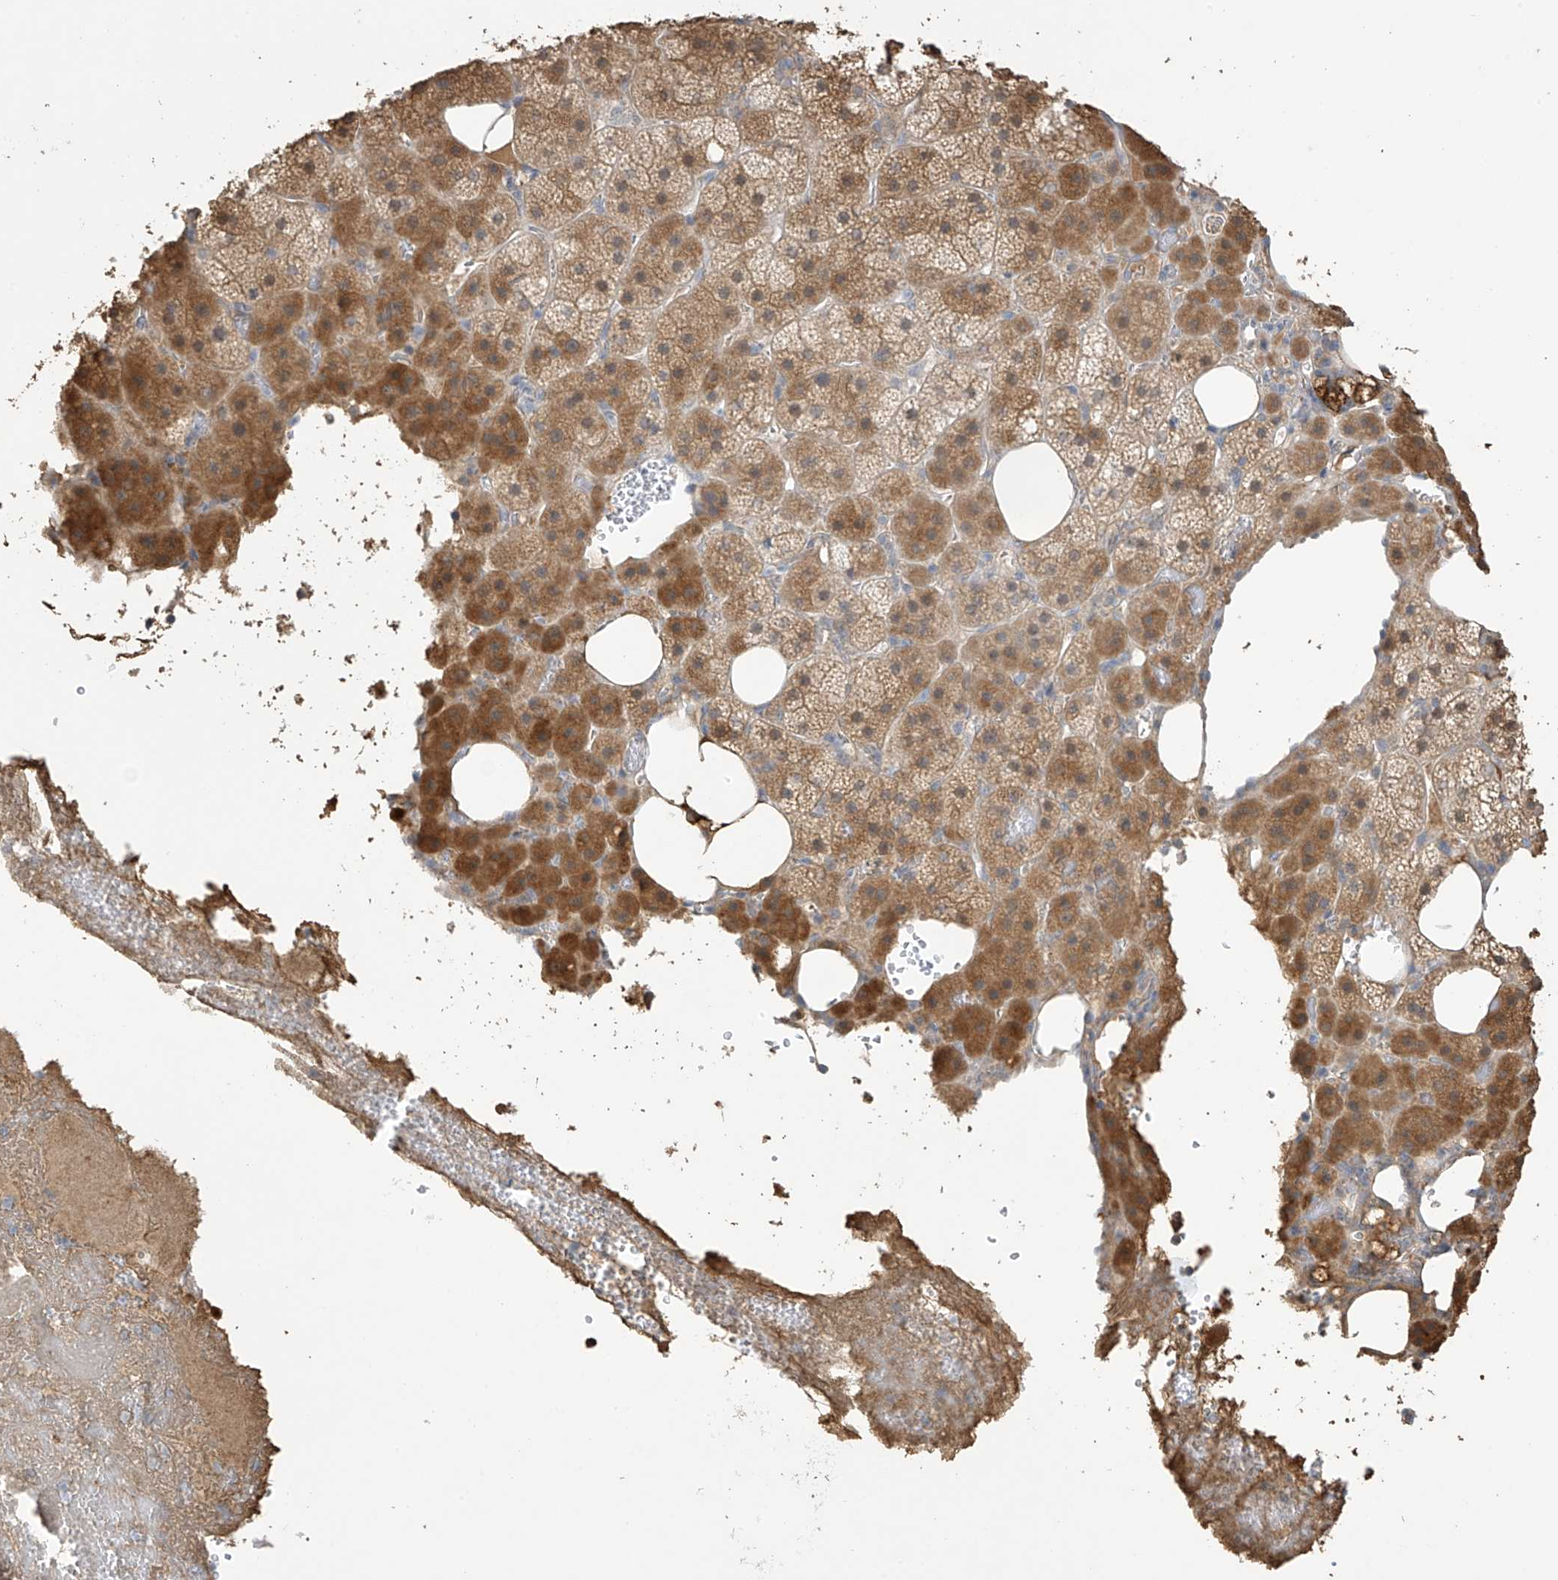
{"staining": {"intensity": "moderate", "quantity": ">75%", "location": "cytoplasmic/membranous"}, "tissue": "adrenal gland", "cell_type": "Glandular cells", "image_type": "normal", "snomed": [{"axis": "morphology", "description": "Normal tissue, NOS"}, {"axis": "topography", "description": "Adrenal gland"}], "caption": "Moderate cytoplasmic/membranous protein expression is seen in about >75% of glandular cells in adrenal gland.", "gene": "SLFN14", "patient": {"sex": "female", "age": 59}}